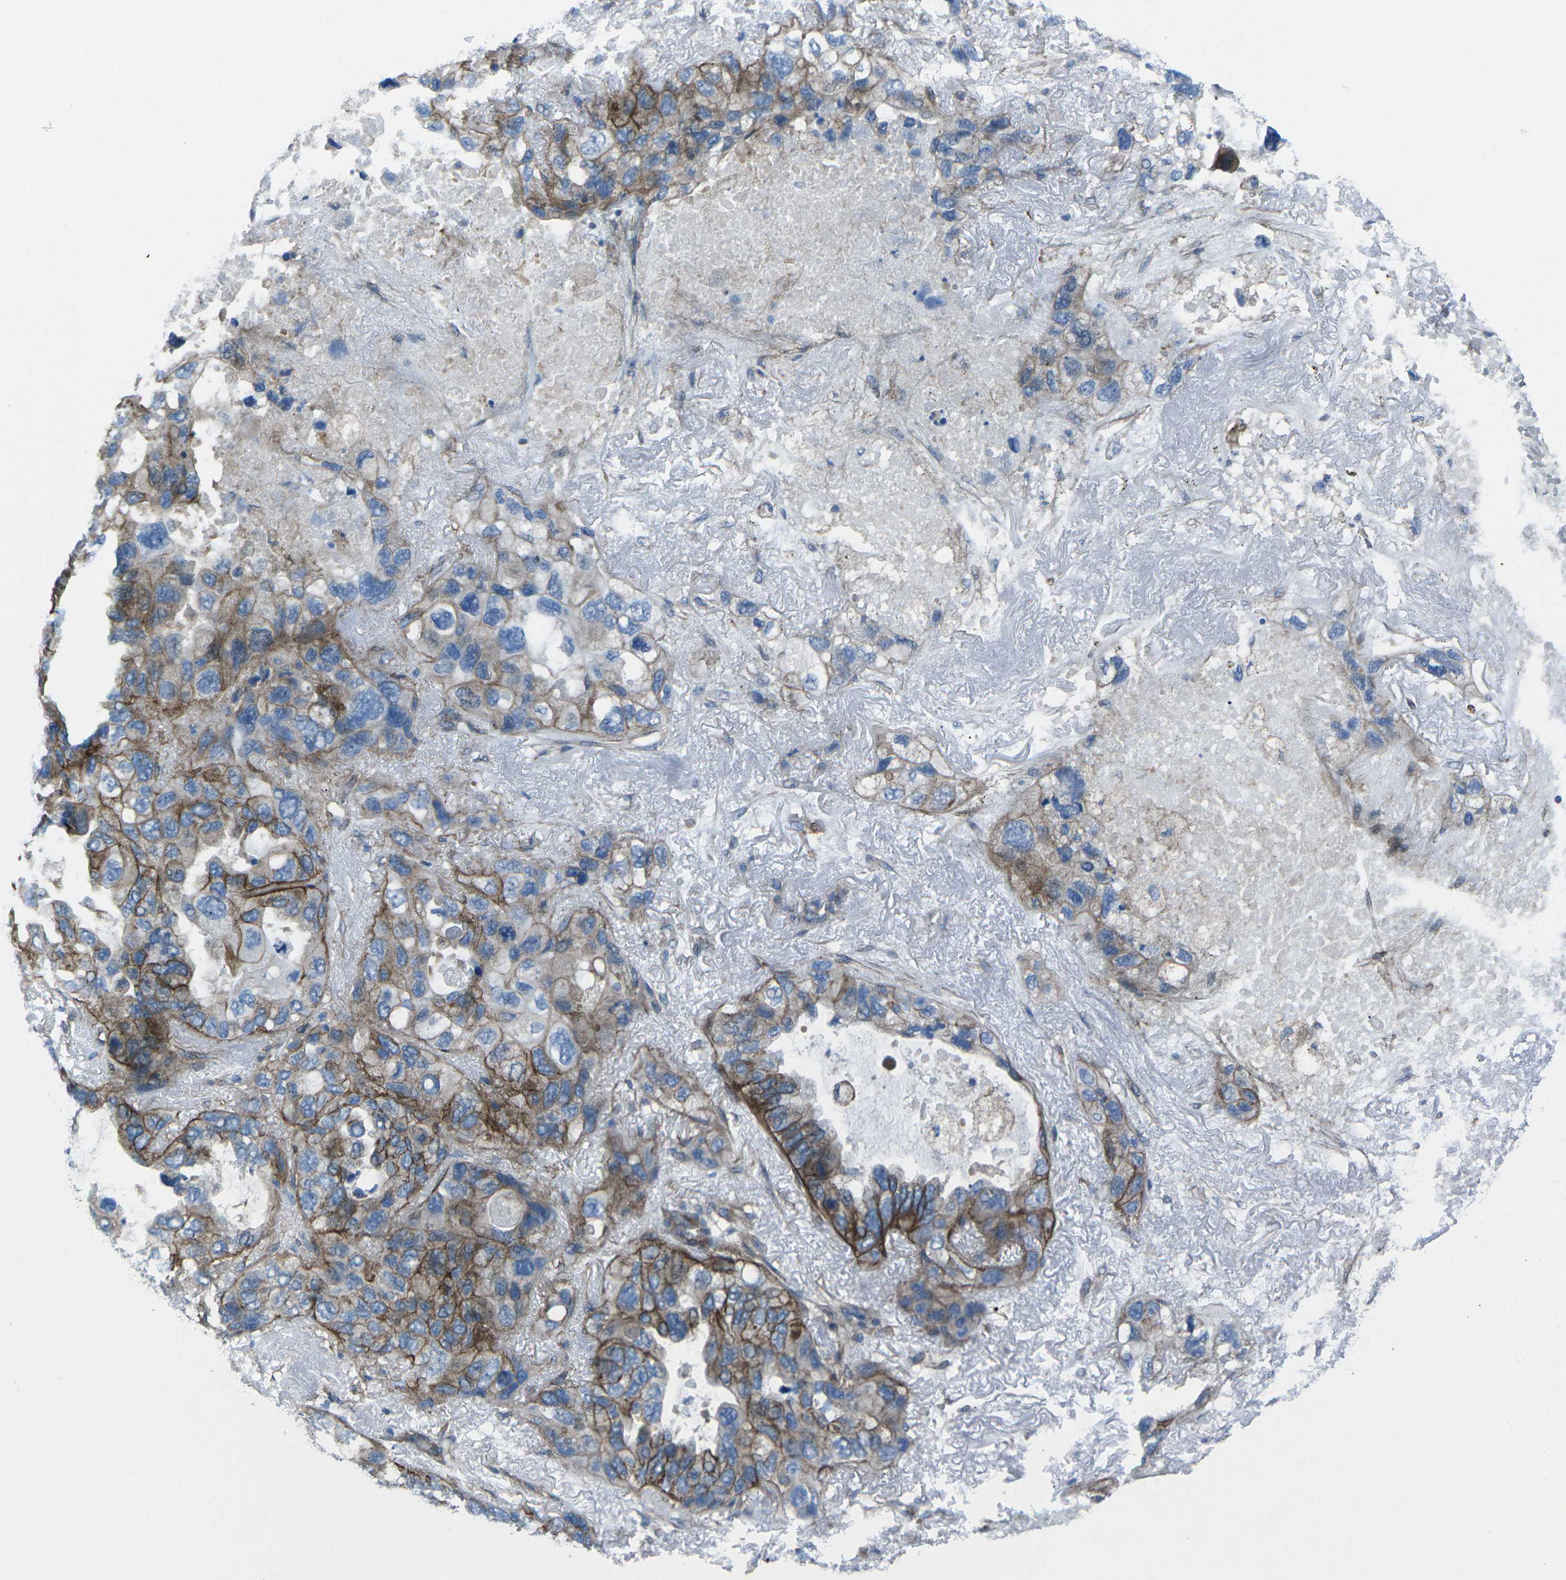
{"staining": {"intensity": "moderate", "quantity": "25%-75%", "location": "cytoplasmic/membranous"}, "tissue": "lung cancer", "cell_type": "Tumor cells", "image_type": "cancer", "snomed": [{"axis": "morphology", "description": "Squamous cell carcinoma, NOS"}, {"axis": "topography", "description": "Lung"}], "caption": "Human lung cancer stained with a brown dye displays moderate cytoplasmic/membranous positive expression in about 25%-75% of tumor cells.", "gene": "UTRN", "patient": {"sex": "female", "age": 73}}